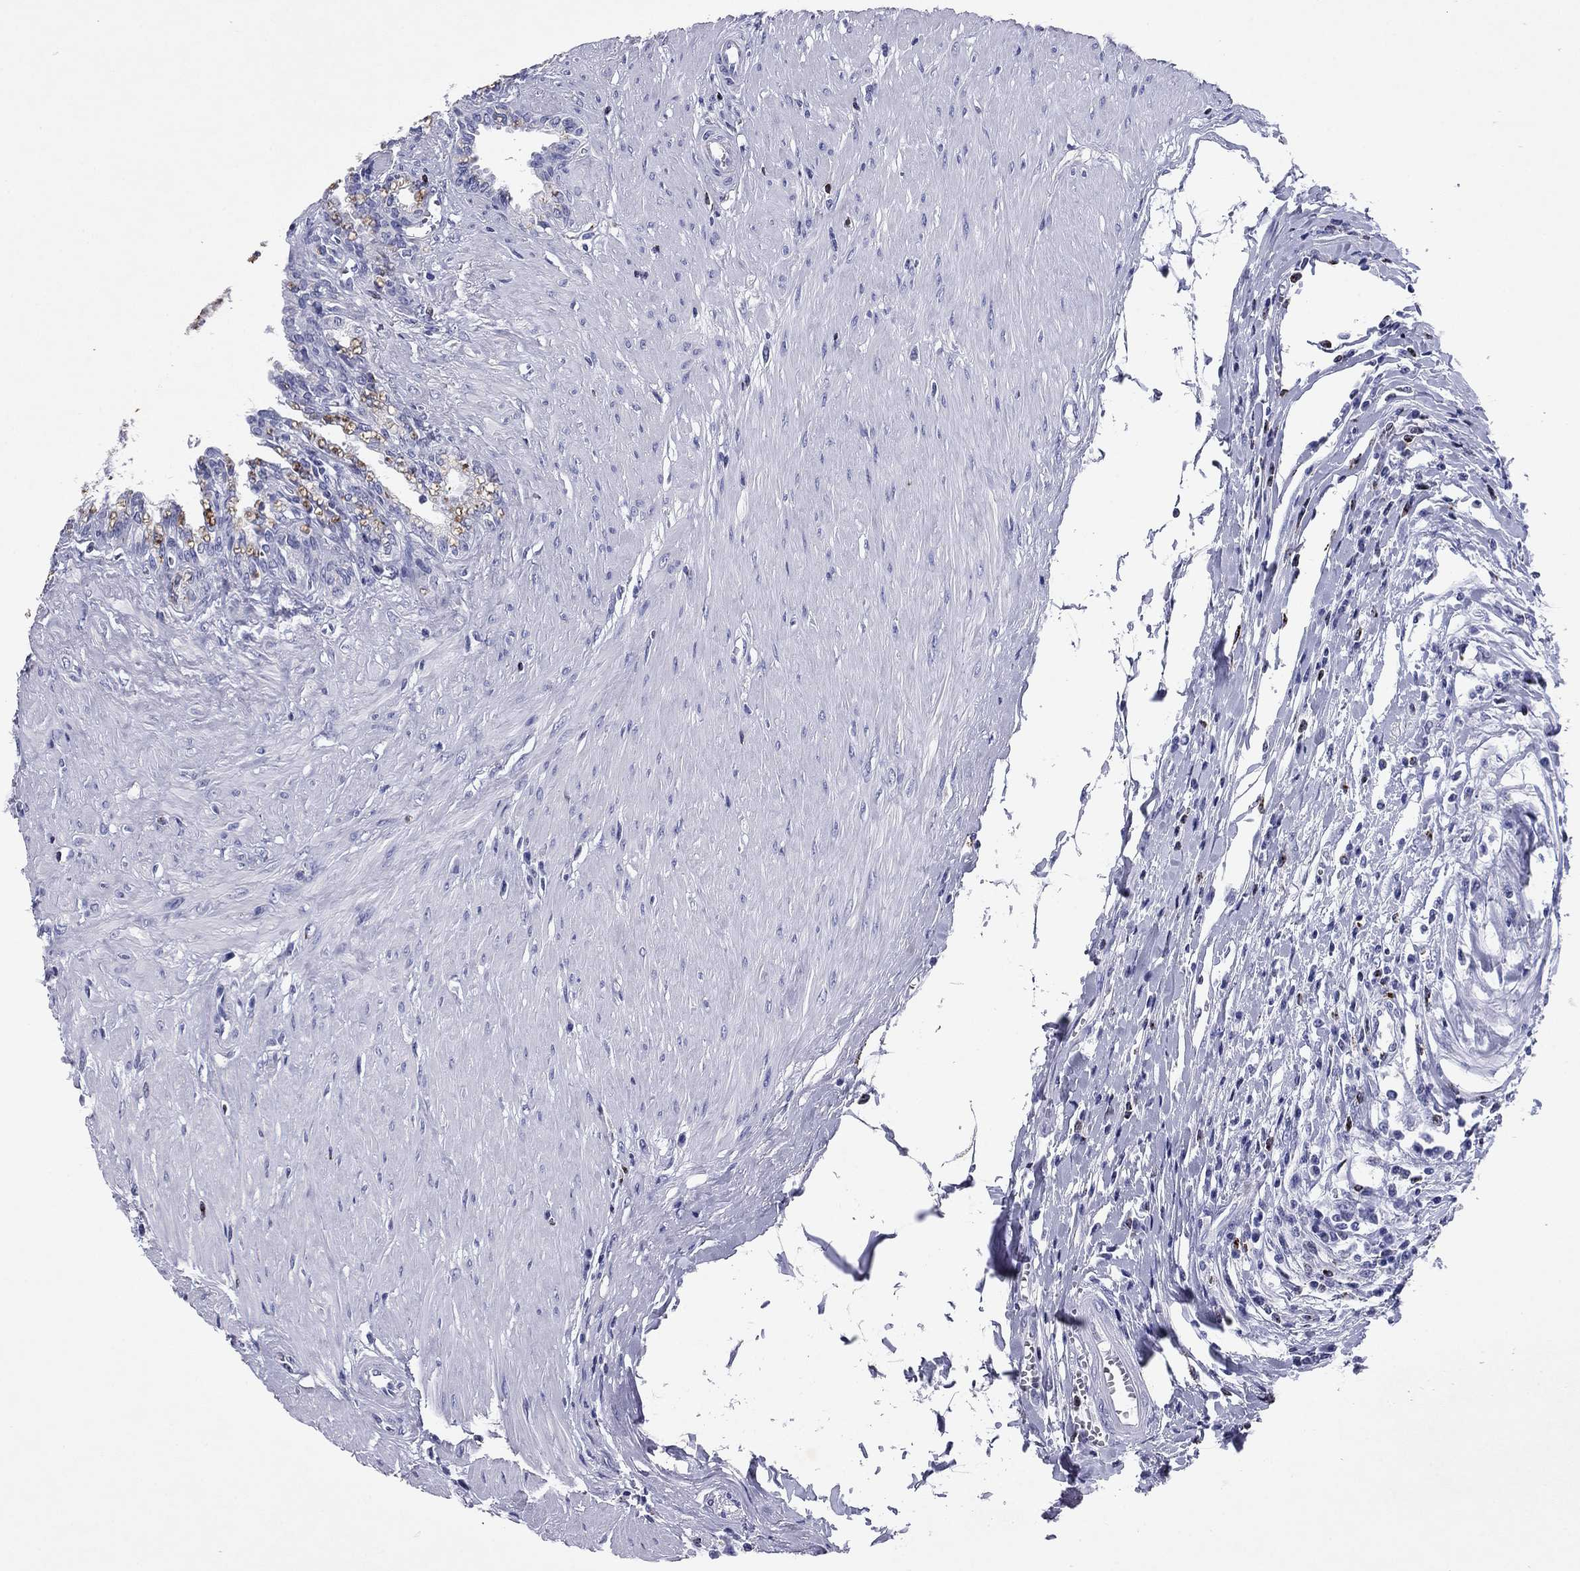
{"staining": {"intensity": "negative", "quantity": "none", "location": "none"}, "tissue": "seminal vesicle", "cell_type": "Glandular cells", "image_type": "normal", "snomed": [{"axis": "morphology", "description": "Normal tissue, NOS"}, {"axis": "morphology", "description": "Urothelial carcinoma, NOS"}, {"axis": "topography", "description": "Urinary bladder"}, {"axis": "topography", "description": "Seminal veicle"}], "caption": "Immunohistochemistry image of normal seminal vesicle: seminal vesicle stained with DAB (3,3'-diaminobenzidine) demonstrates no significant protein expression in glandular cells.", "gene": "GZMK", "patient": {"sex": "male", "age": 76}}